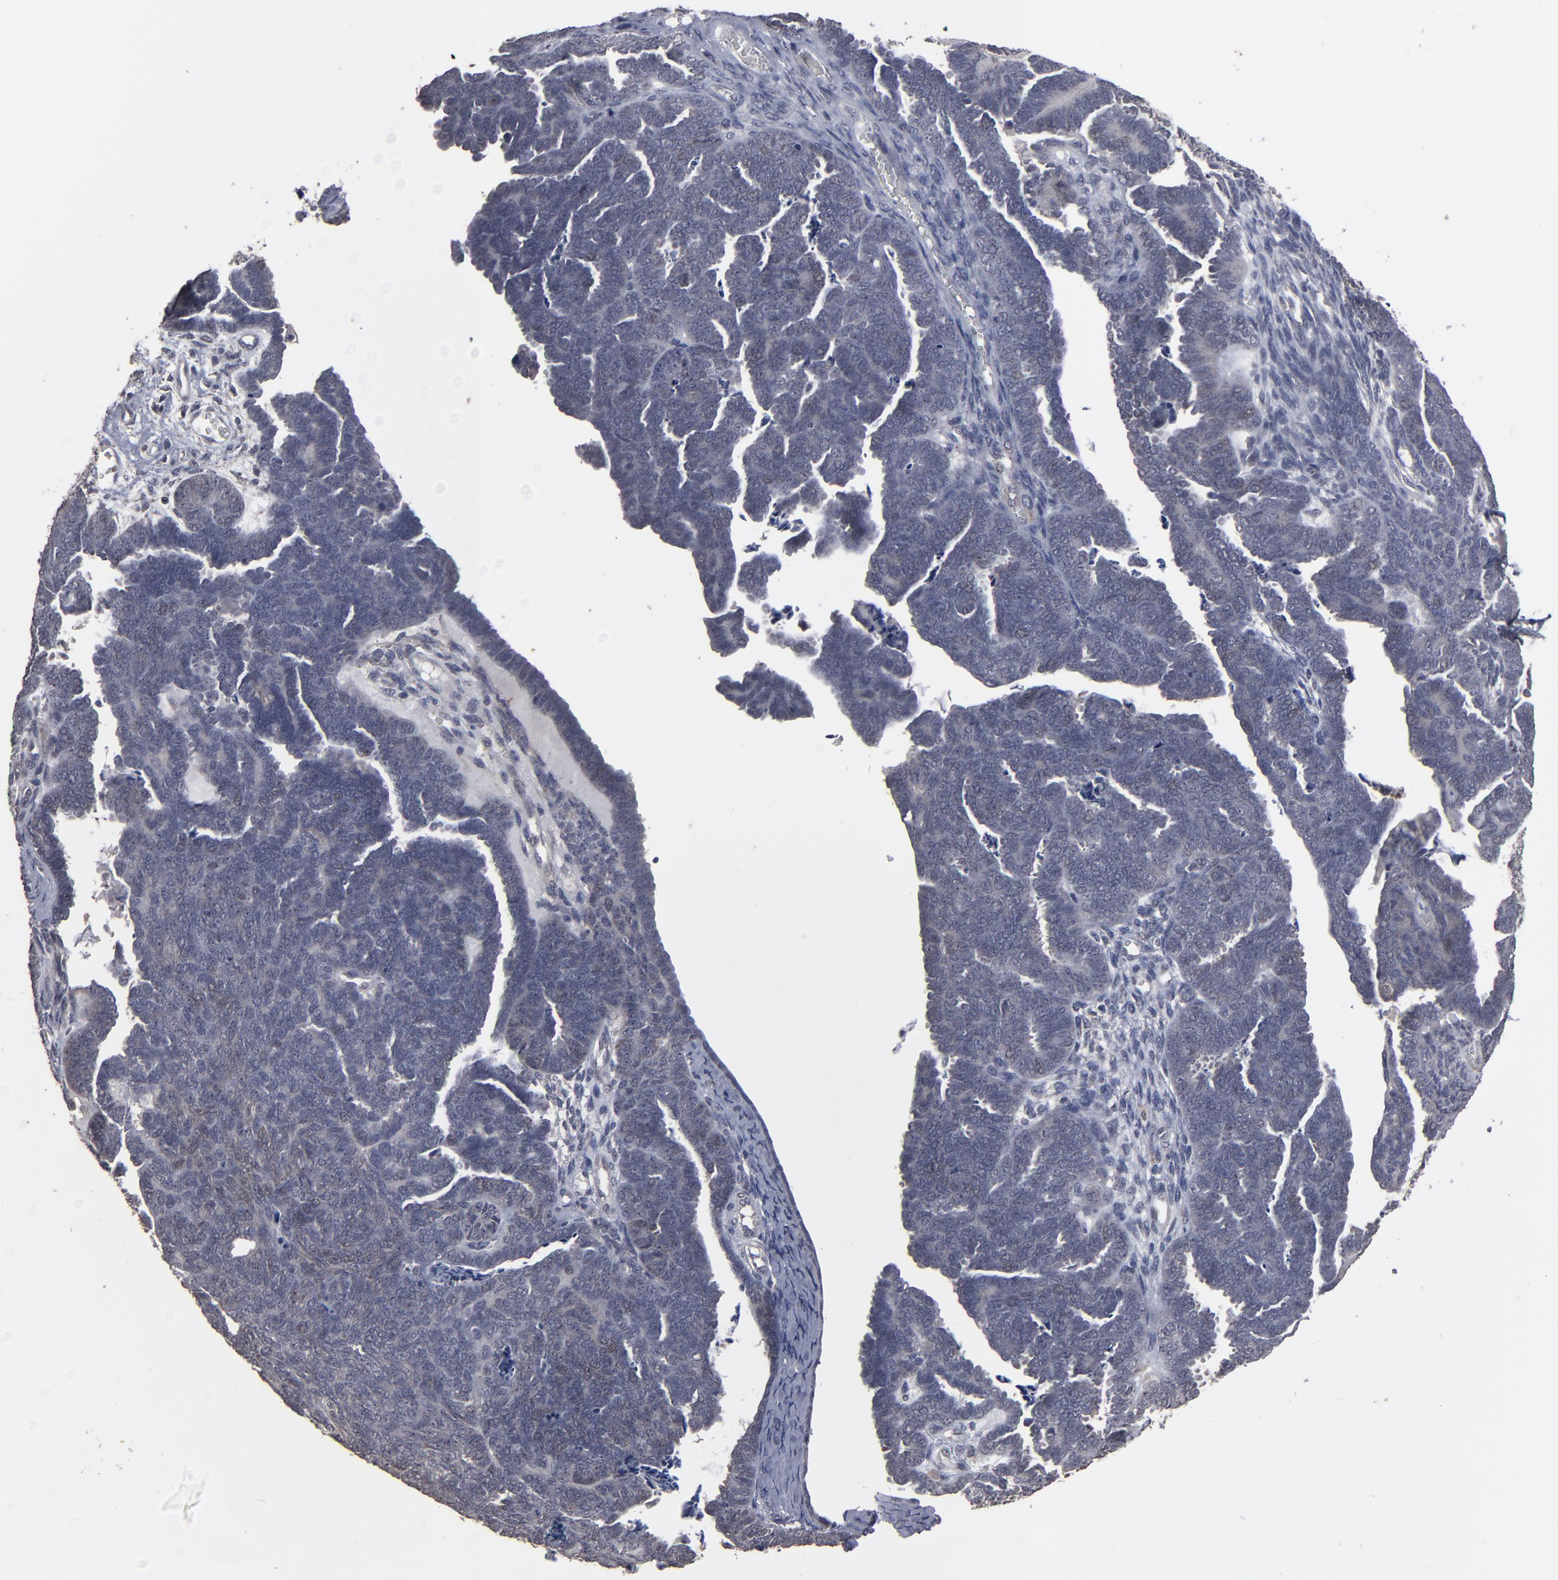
{"staining": {"intensity": "weak", "quantity": "25%-75%", "location": "cytoplasmic/membranous,nuclear"}, "tissue": "endometrial cancer", "cell_type": "Tumor cells", "image_type": "cancer", "snomed": [{"axis": "morphology", "description": "Neoplasm, malignant, NOS"}, {"axis": "topography", "description": "Endometrium"}], "caption": "Protein expression analysis of human malignant neoplasm (endometrial) reveals weak cytoplasmic/membranous and nuclear staining in about 25%-75% of tumor cells.", "gene": "SLC22A17", "patient": {"sex": "female", "age": 74}}